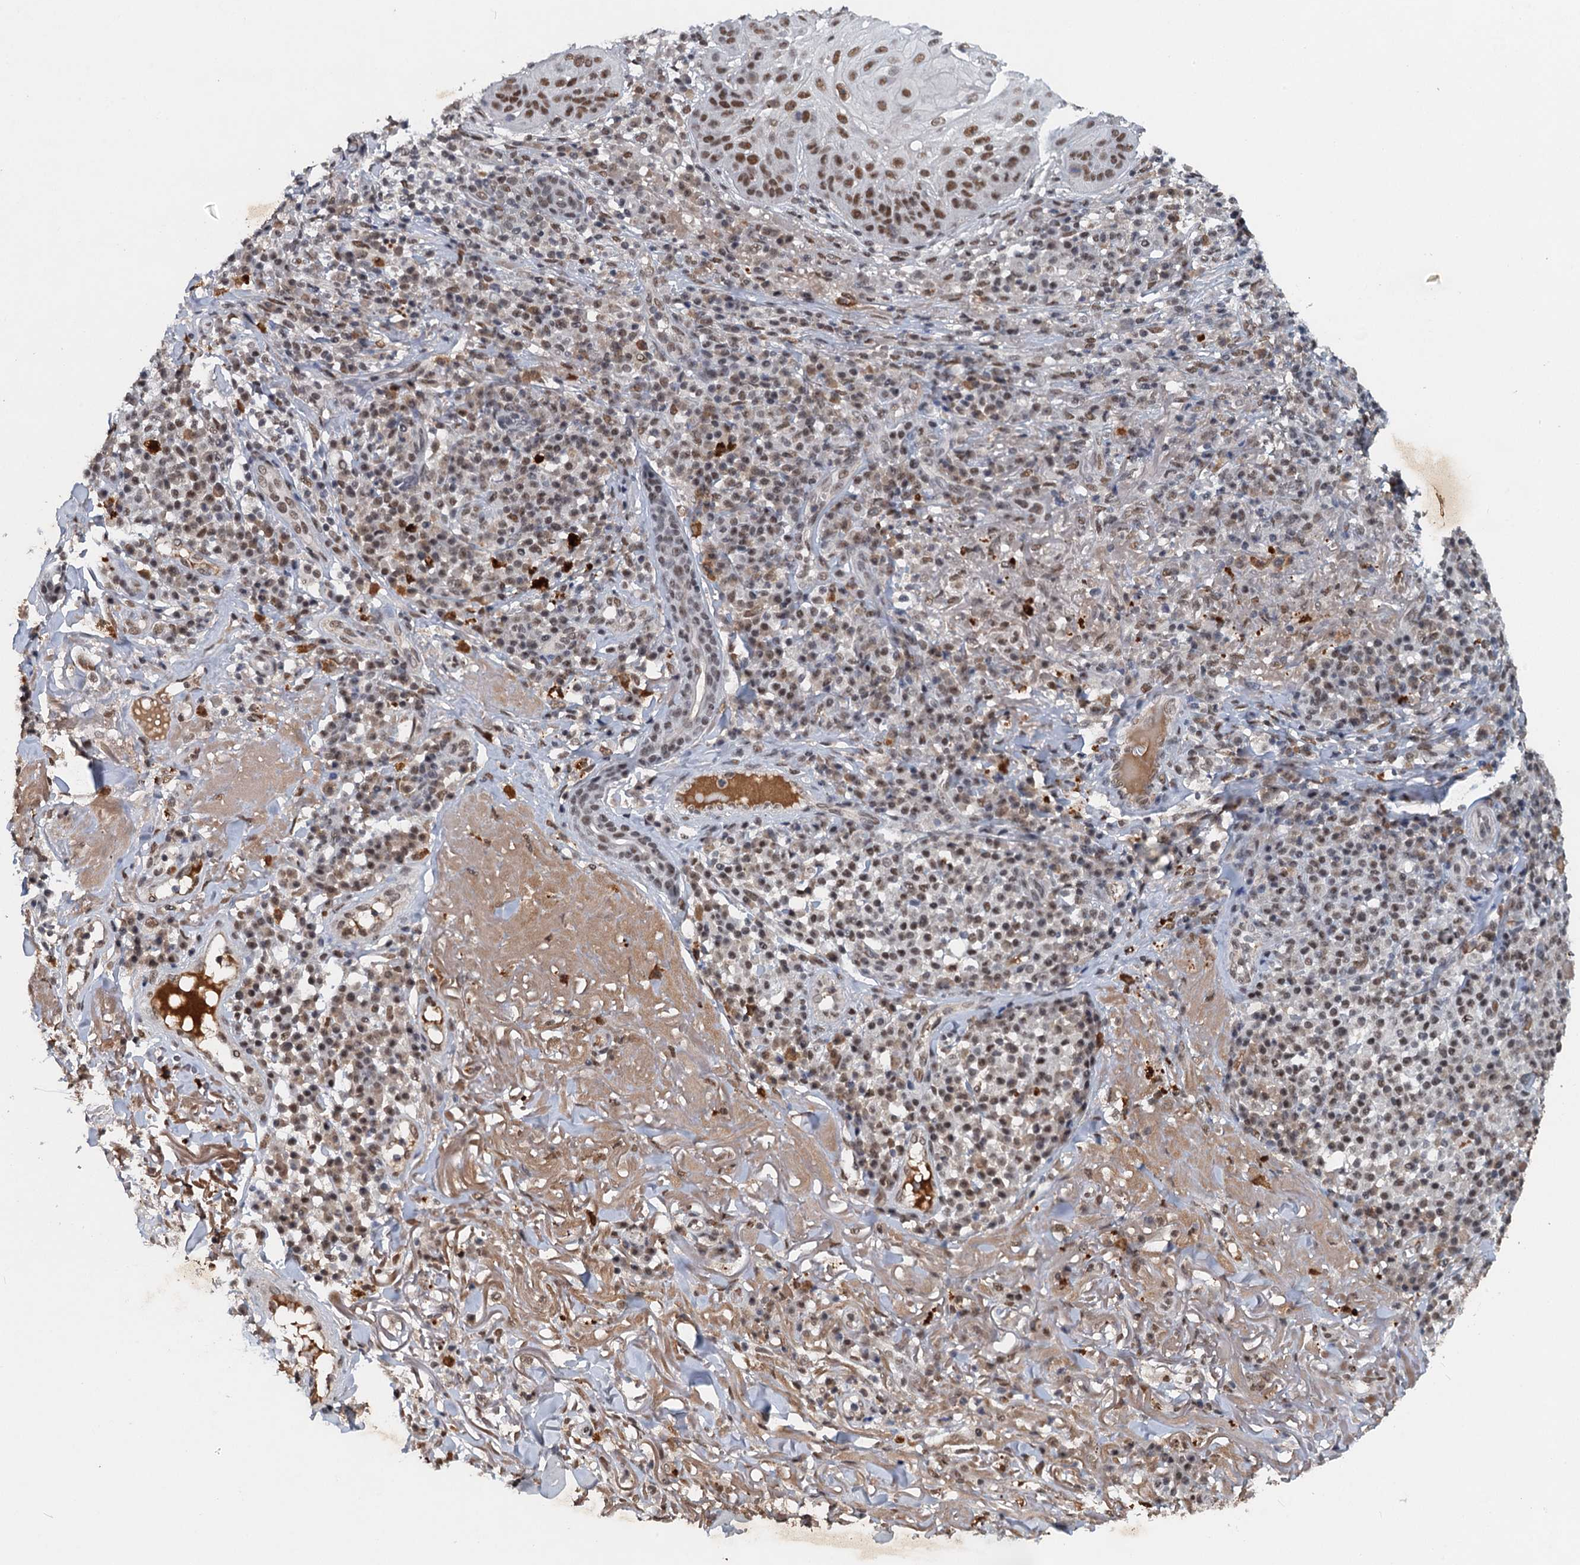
{"staining": {"intensity": "moderate", "quantity": ">75%", "location": "nuclear"}, "tissue": "skin cancer", "cell_type": "Tumor cells", "image_type": "cancer", "snomed": [{"axis": "morphology", "description": "Normal tissue, NOS"}, {"axis": "morphology", "description": "Basal cell carcinoma"}, {"axis": "topography", "description": "Skin"}], "caption": "Immunohistochemistry of human basal cell carcinoma (skin) reveals medium levels of moderate nuclear staining in about >75% of tumor cells. (brown staining indicates protein expression, while blue staining denotes nuclei).", "gene": "CSTF3", "patient": {"sex": "male", "age": 93}}